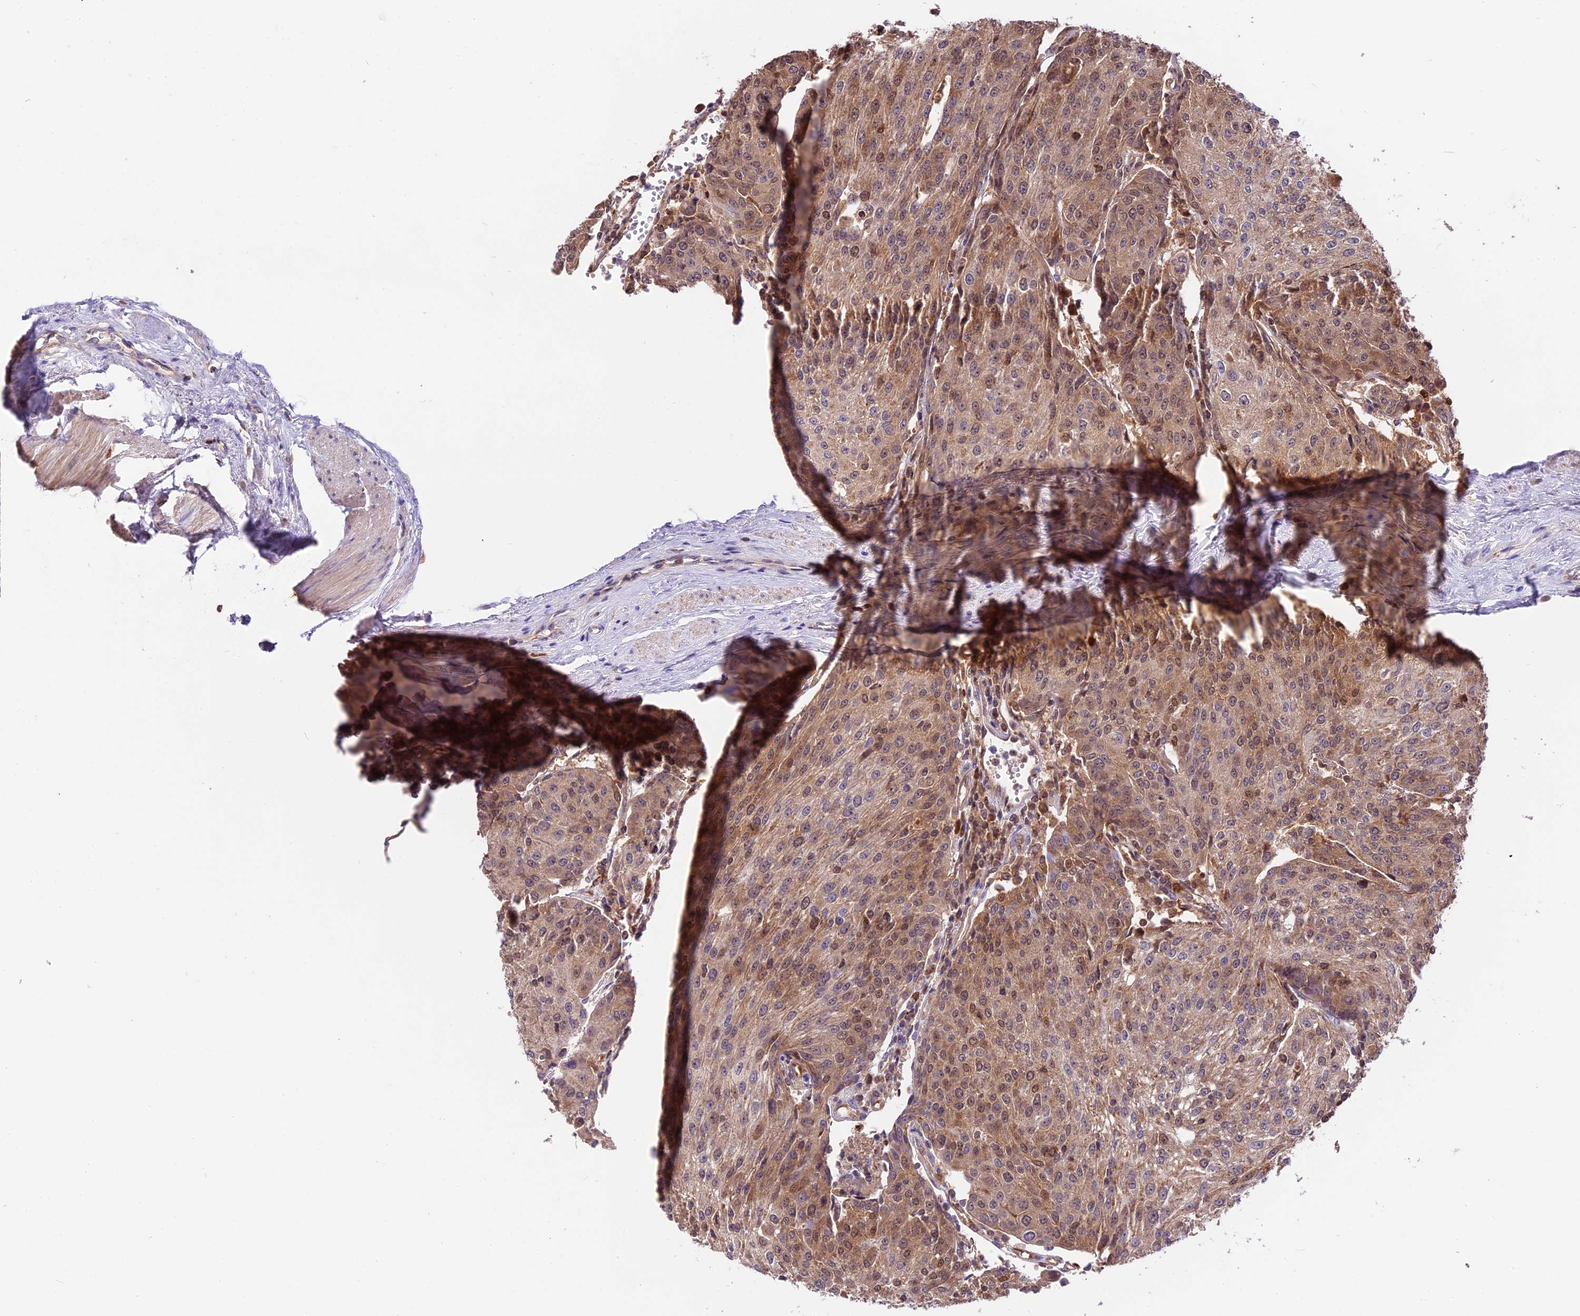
{"staining": {"intensity": "moderate", "quantity": ">75%", "location": "cytoplasmic/membranous,nuclear"}, "tissue": "urothelial cancer", "cell_type": "Tumor cells", "image_type": "cancer", "snomed": [{"axis": "morphology", "description": "Urothelial carcinoma, High grade"}, {"axis": "topography", "description": "Urinary bladder"}], "caption": "Immunohistochemistry (IHC) micrograph of human urothelial cancer stained for a protein (brown), which demonstrates medium levels of moderate cytoplasmic/membranous and nuclear expression in approximately >75% of tumor cells.", "gene": "COX17", "patient": {"sex": "female", "age": 85}}